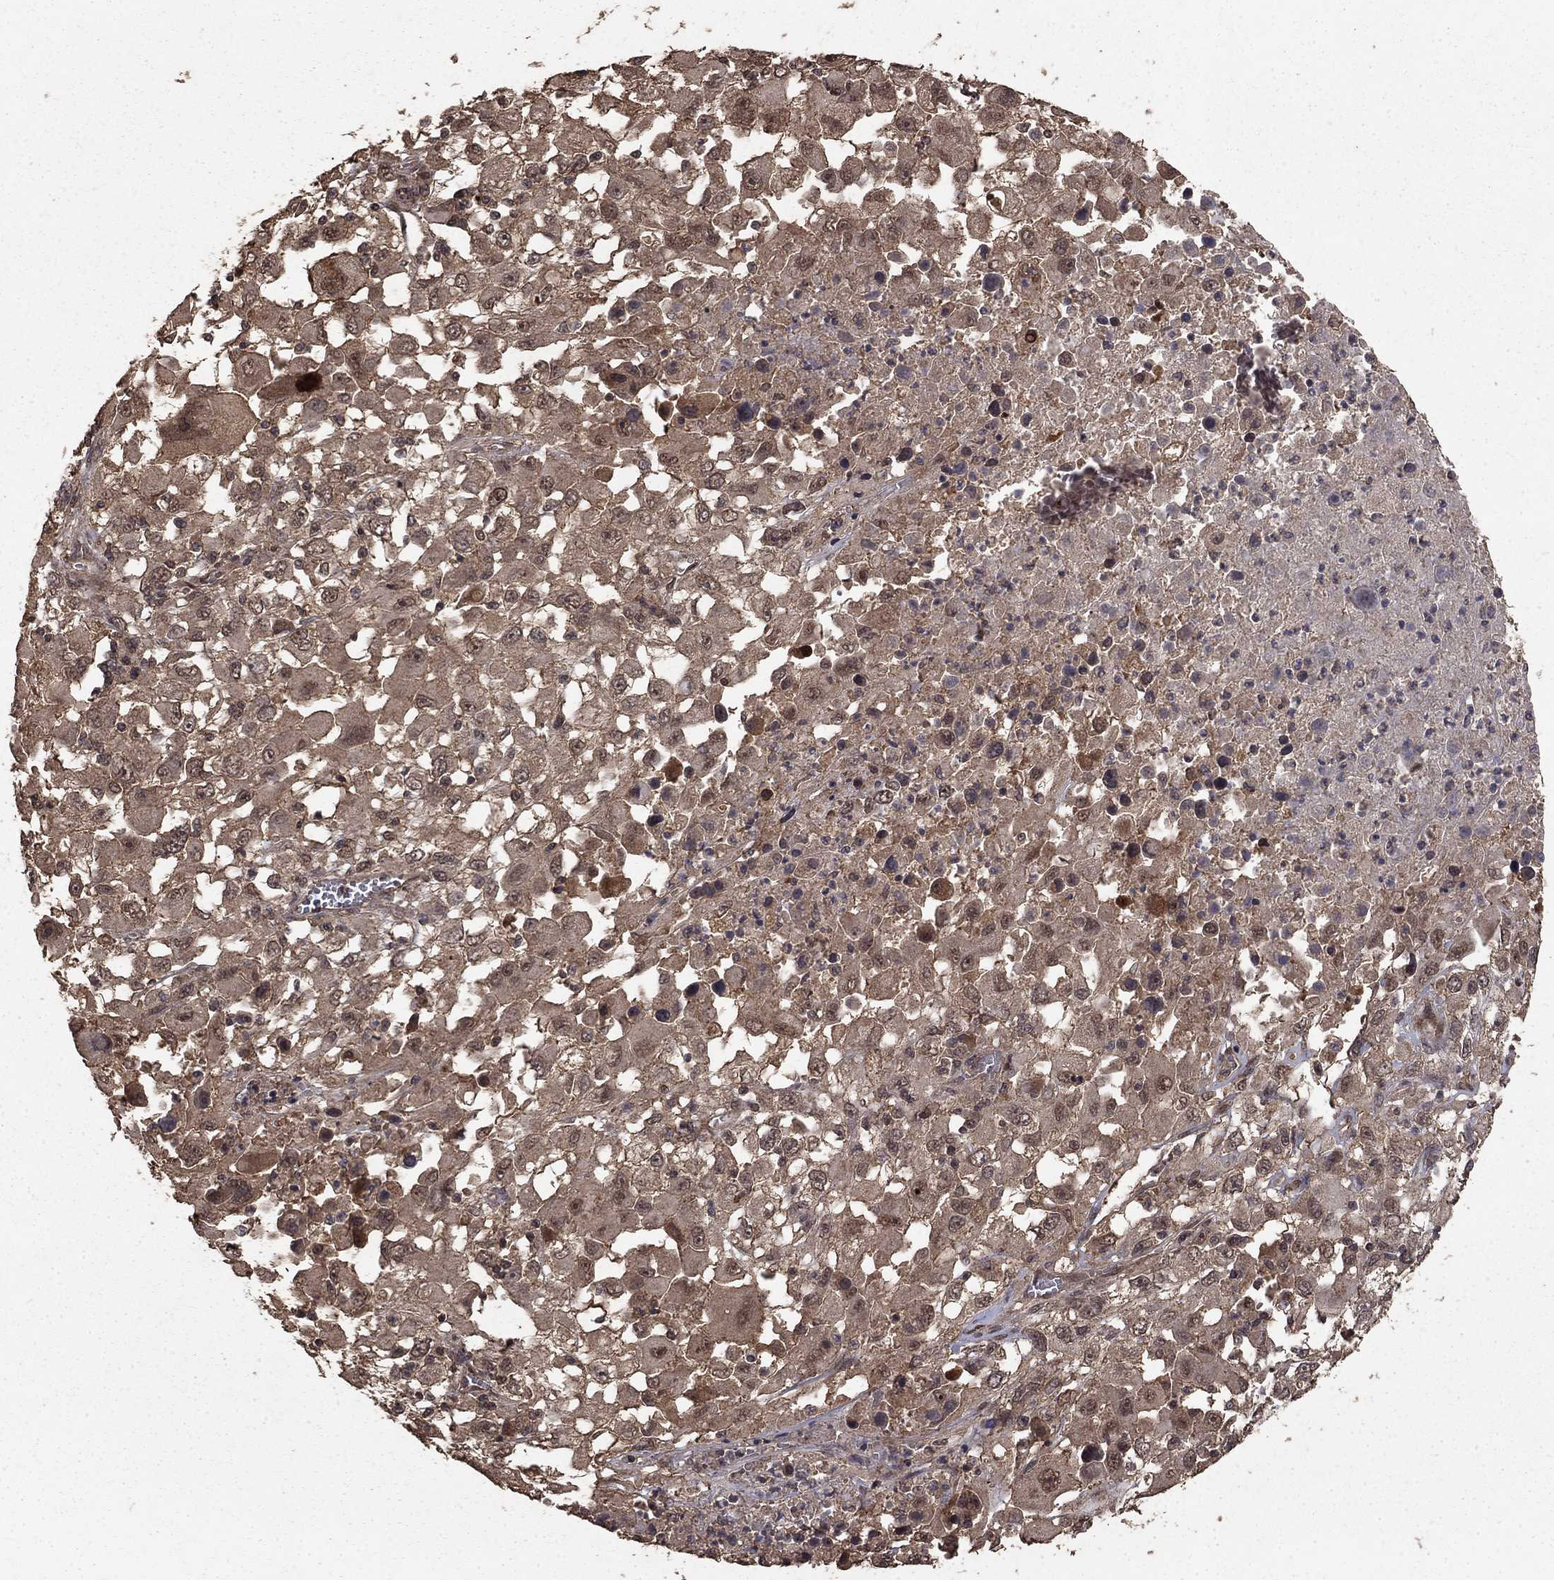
{"staining": {"intensity": "moderate", "quantity": "25%-75%", "location": "cytoplasmic/membranous"}, "tissue": "melanoma", "cell_type": "Tumor cells", "image_type": "cancer", "snomed": [{"axis": "morphology", "description": "Malignant melanoma, Metastatic site"}, {"axis": "topography", "description": "Soft tissue"}], "caption": "Immunohistochemical staining of melanoma reveals moderate cytoplasmic/membranous protein expression in approximately 25%-75% of tumor cells.", "gene": "PRDM1", "patient": {"sex": "male", "age": 50}}